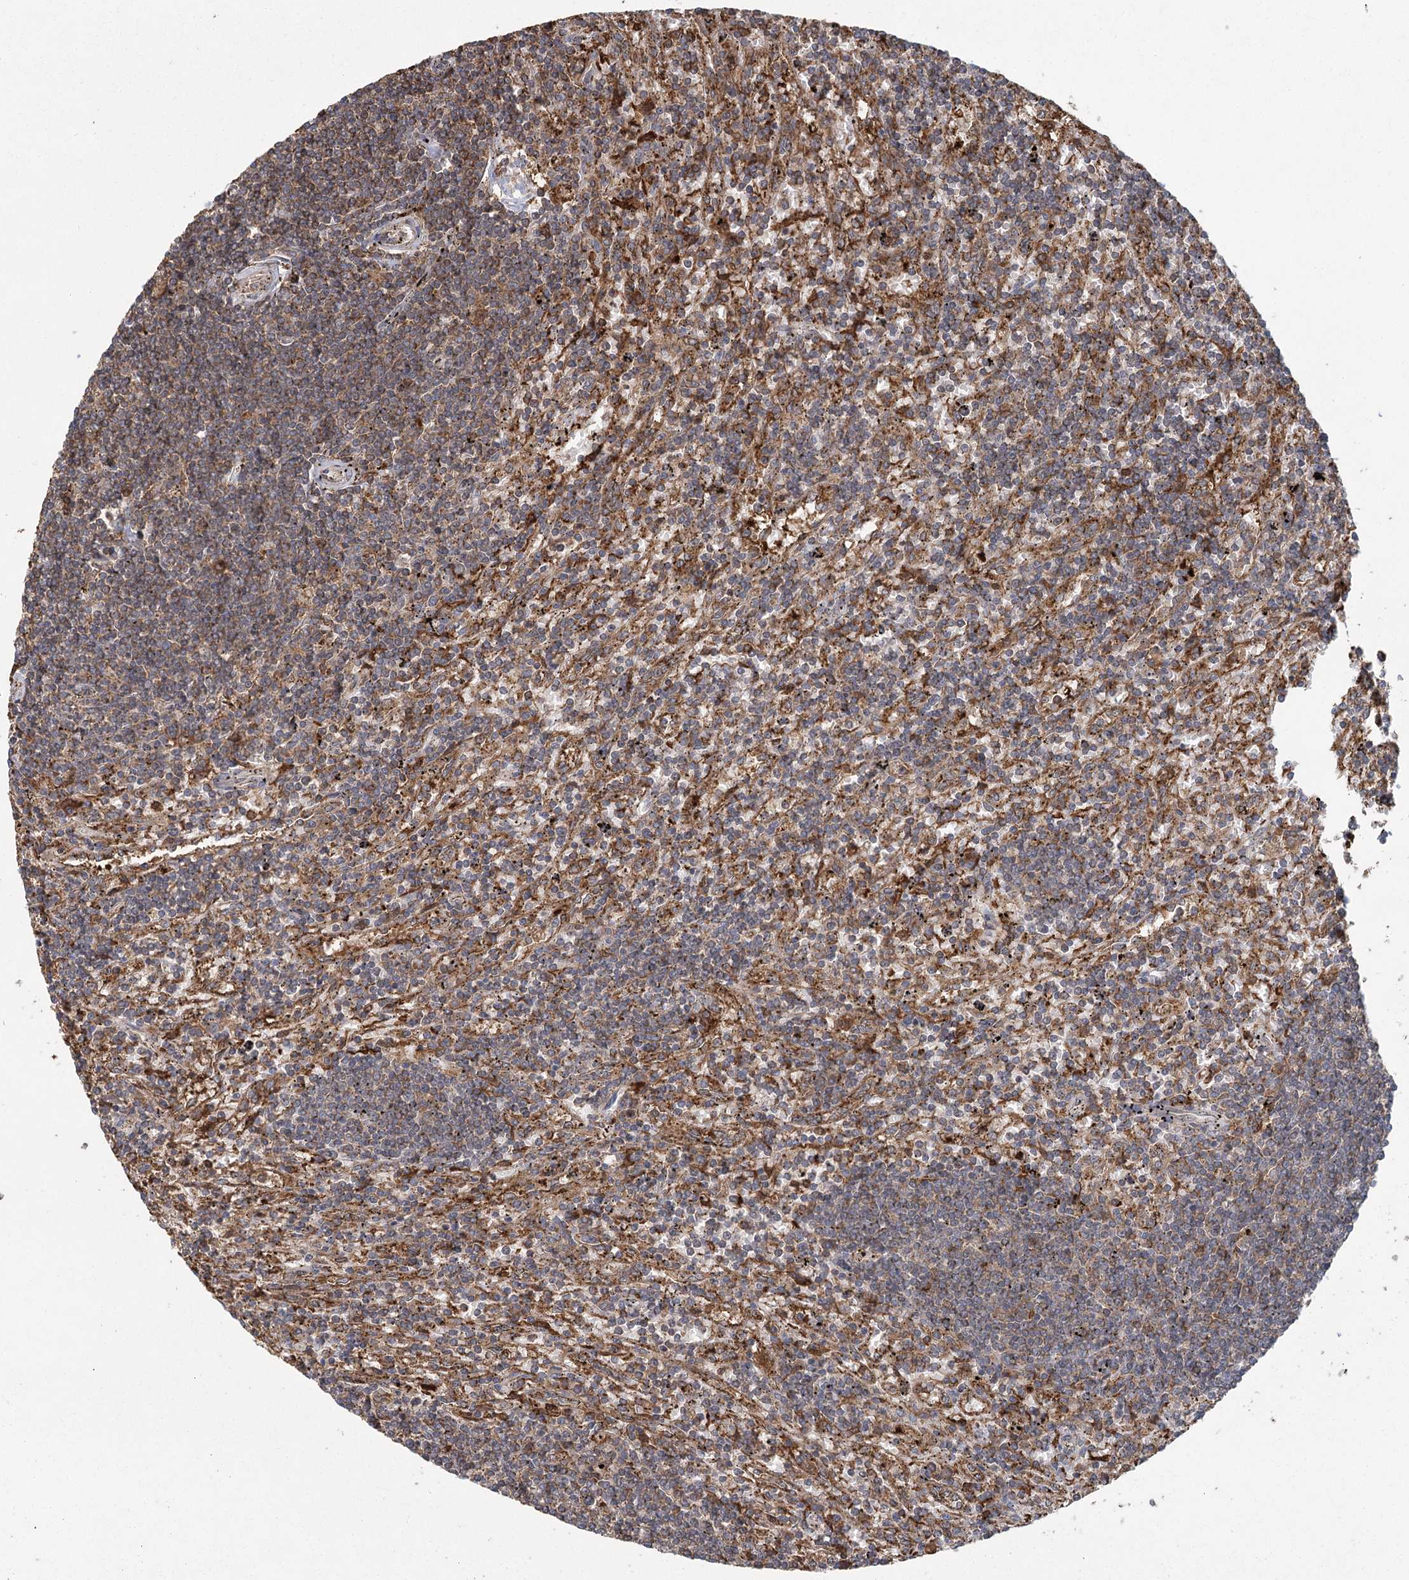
{"staining": {"intensity": "moderate", "quantity": "<25%", "location": "cytoplasmic/membranous"}, "tissue": "lymphoma", "cell_type": "Tumor cells", "image_type": "cancer", "snomed": [{"axis": "morphology", "description": "Malignant lymphoma, non-Hodgkin's type, Low grade"}, {"axis": "topography", "description": "Spleen"}], "caption": "Immunohistochemistry (IHC) (DAB) staining of low-grade malignant lymphoma, non-Hodgkin's type displays moderate cytoplasmic/membranous protein staining in about <25% of tumor cells.", "gene": "PLEKHA7", "patient": {"sex": "male", "age": 76}}